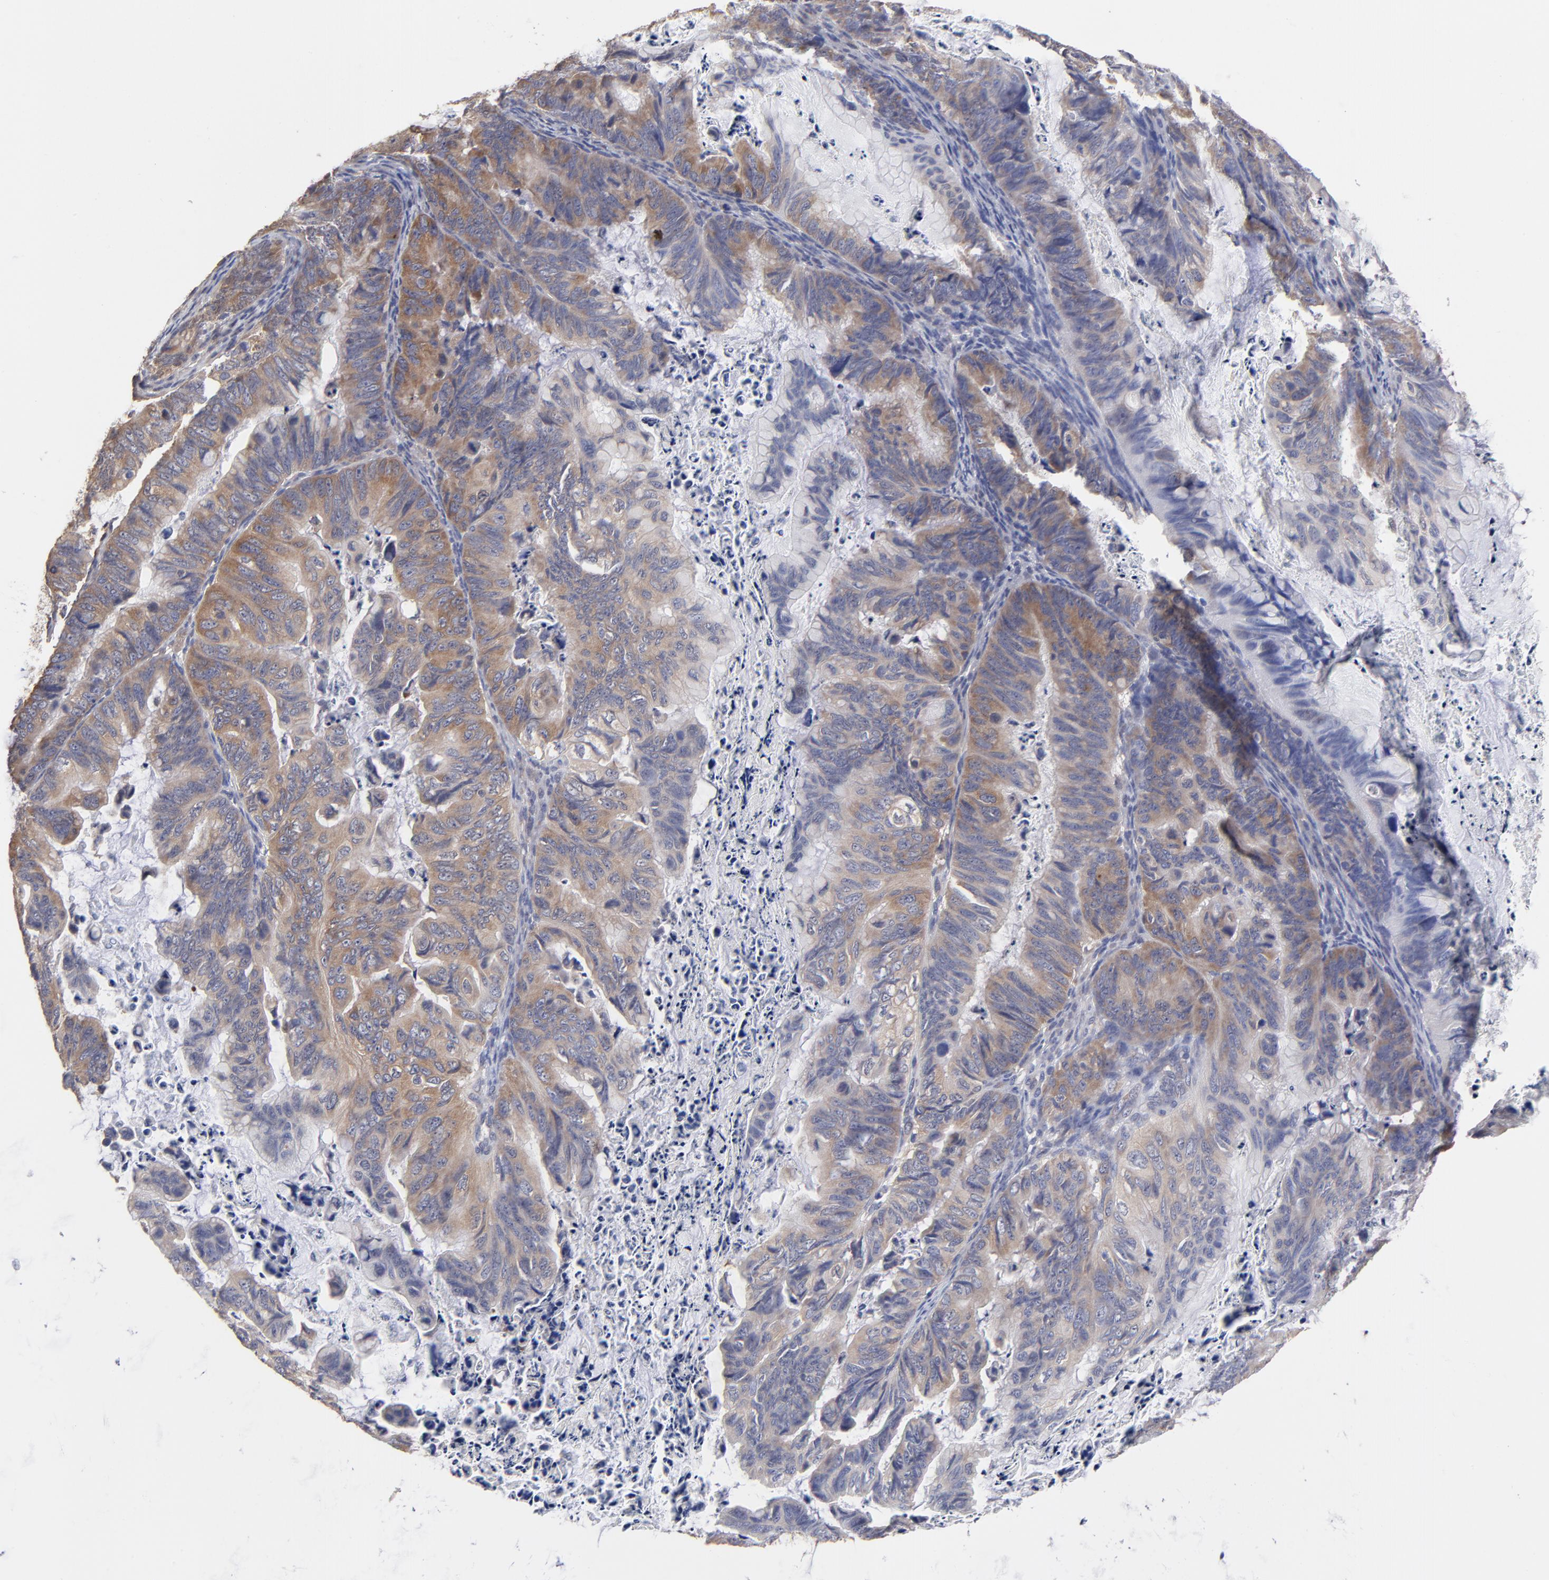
{"staining": {"intensity": "moderate", "quantity": ">75%", "location": "cytoplasmic/membranous"}, "tissue": "ovarian cancer", "cell_type": "Tumor cells", "image_type": "cancer", "snomed": [{"axis": "morphology", "description": "Cystadenocarcinoma, mucinous, NOS"}, {"axis": "topography", "description": "Ovary"}], "caption": "About >75% of tumor cells in ovarian mucinous cystadenocarcinoma reveal moderate cytoplasmic/membranous protein positivity as visualized by brown immunohistochemical staining.", "gene": "CCT2", "patient": {"sex": "female", "age": 36}}